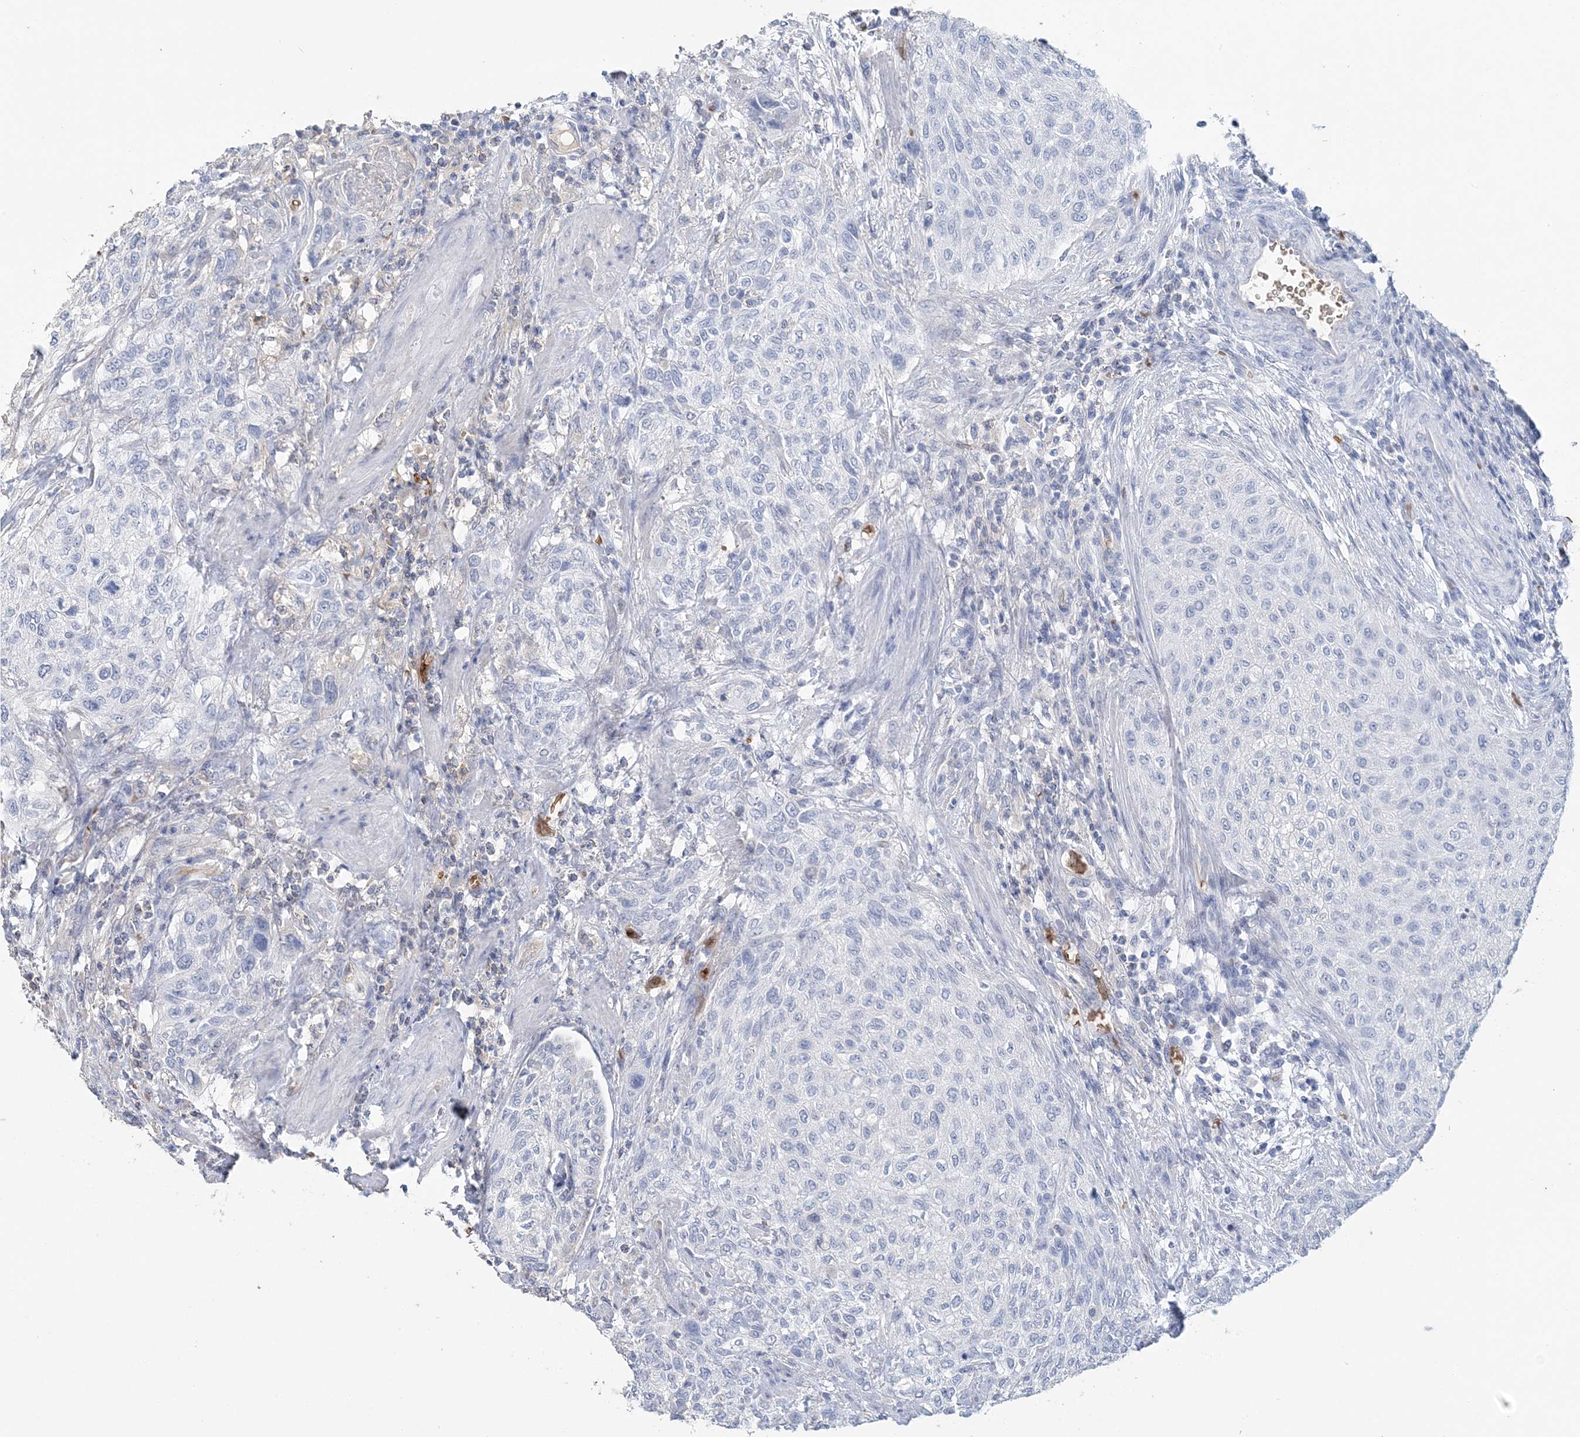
{"staining": {"intensity": "negative", "quantity": "none", "location": "none"}, "tissue": "urothelial cancer", "cell_type": "Tumor cells", "image_type": "cancer", "snomed": [{"axis": "morphology", "description": "Urothelial carcinoma, High grade"}, {"axis": "topography", "description": "Urinary bladder"}], "caption": "Protein analysis of urothelial cancer shows no significant staining in tumor cells.", "gene": "HBD", "patient": {"sex": "male", "age": 35}}